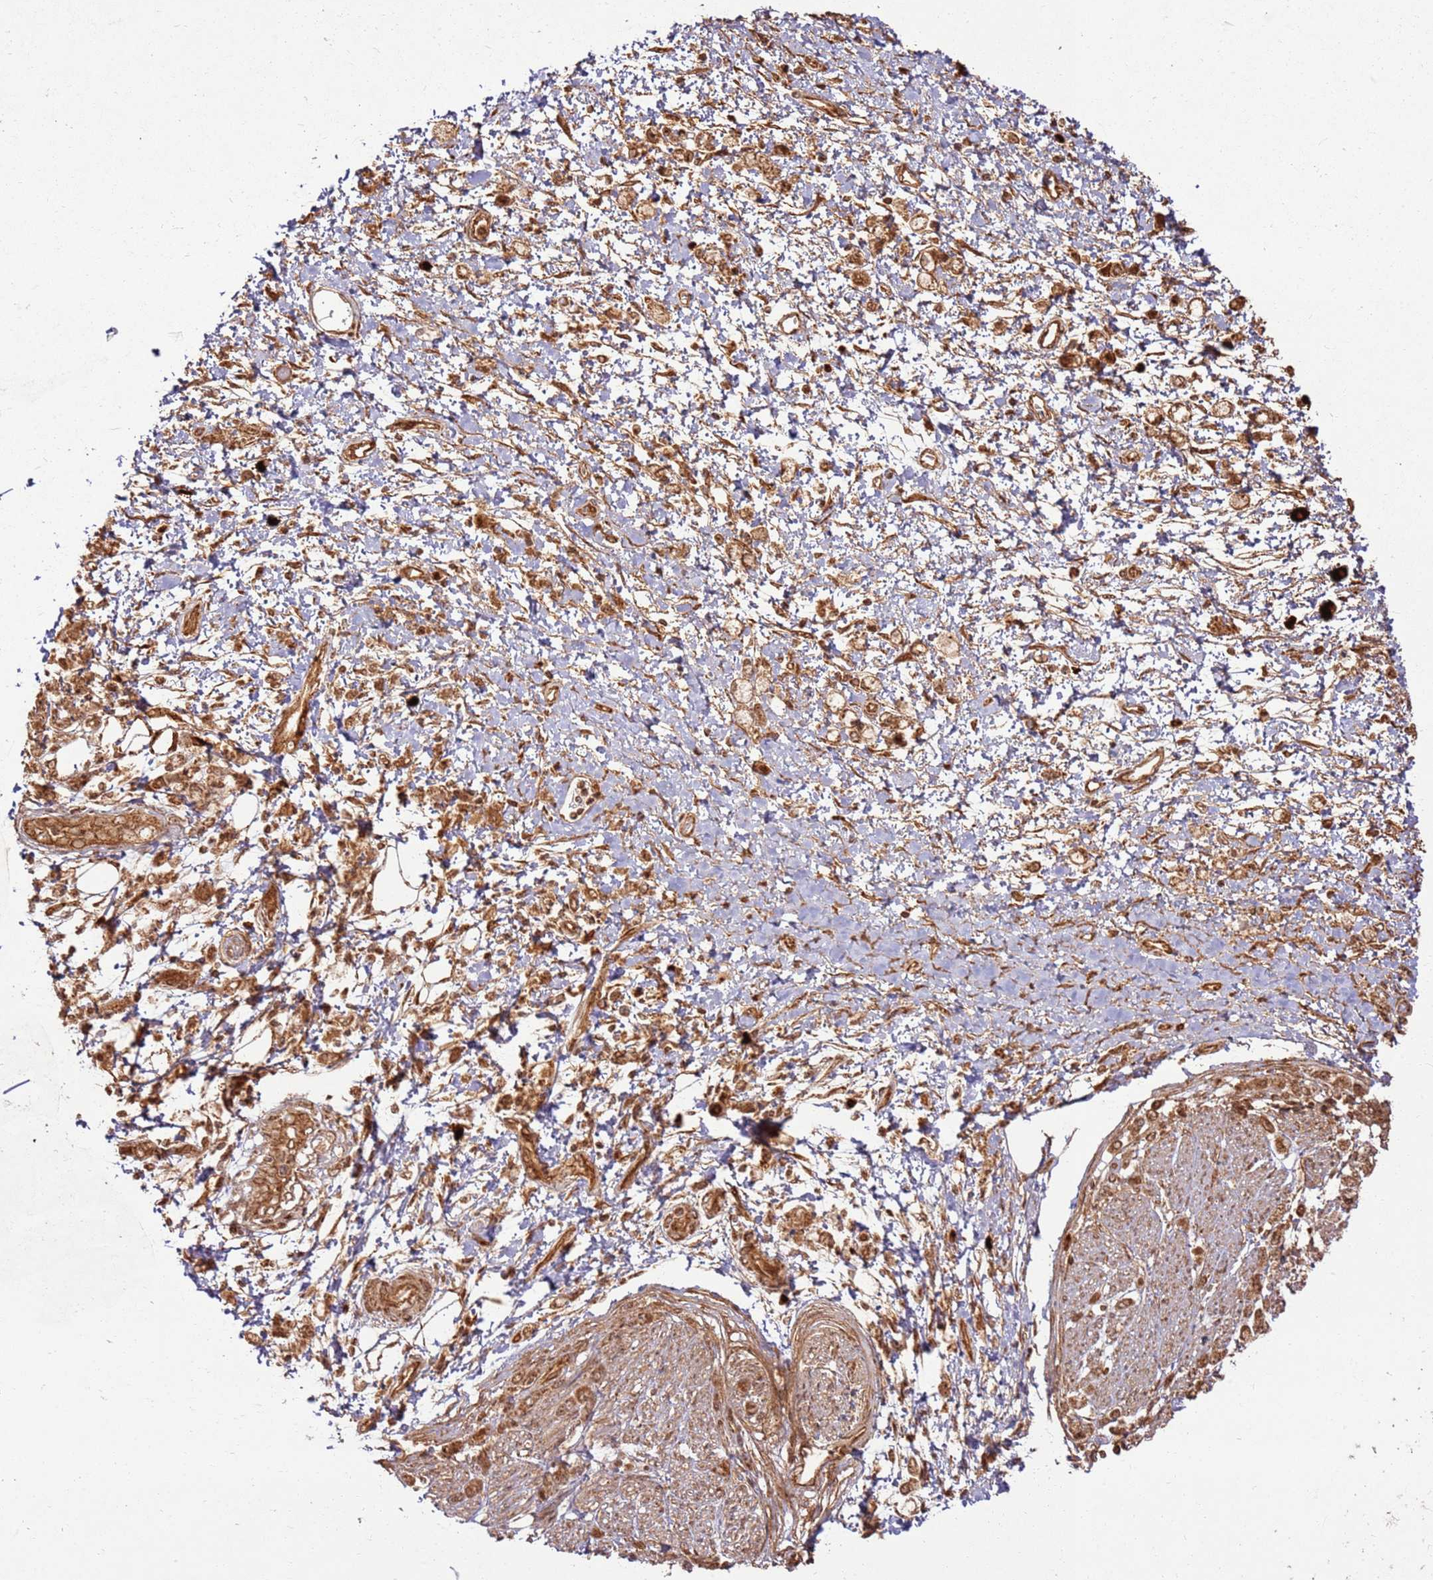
{"staining": {"intensity": "moderate", "quantity": ">75%", "location": "cytoplasmic/membranous"}, "tissue": "stomach cancer", "cell_type": "Tumor cells", "image_type": "cancer", "snomed": [{"axis": "morphology", "description": "Adenocarcinoma, NOS"}, {"axis": "topography", "description": "Stomach"}], "caption": "Human stomach adenocarcinoma stained for a protein (brown) shows moderate cytoplasmic/membranous positive expression in approximately >75% of tumor cells.", "gene": "TBC1D13", "patient": {"sex": "female", "age": 60}}